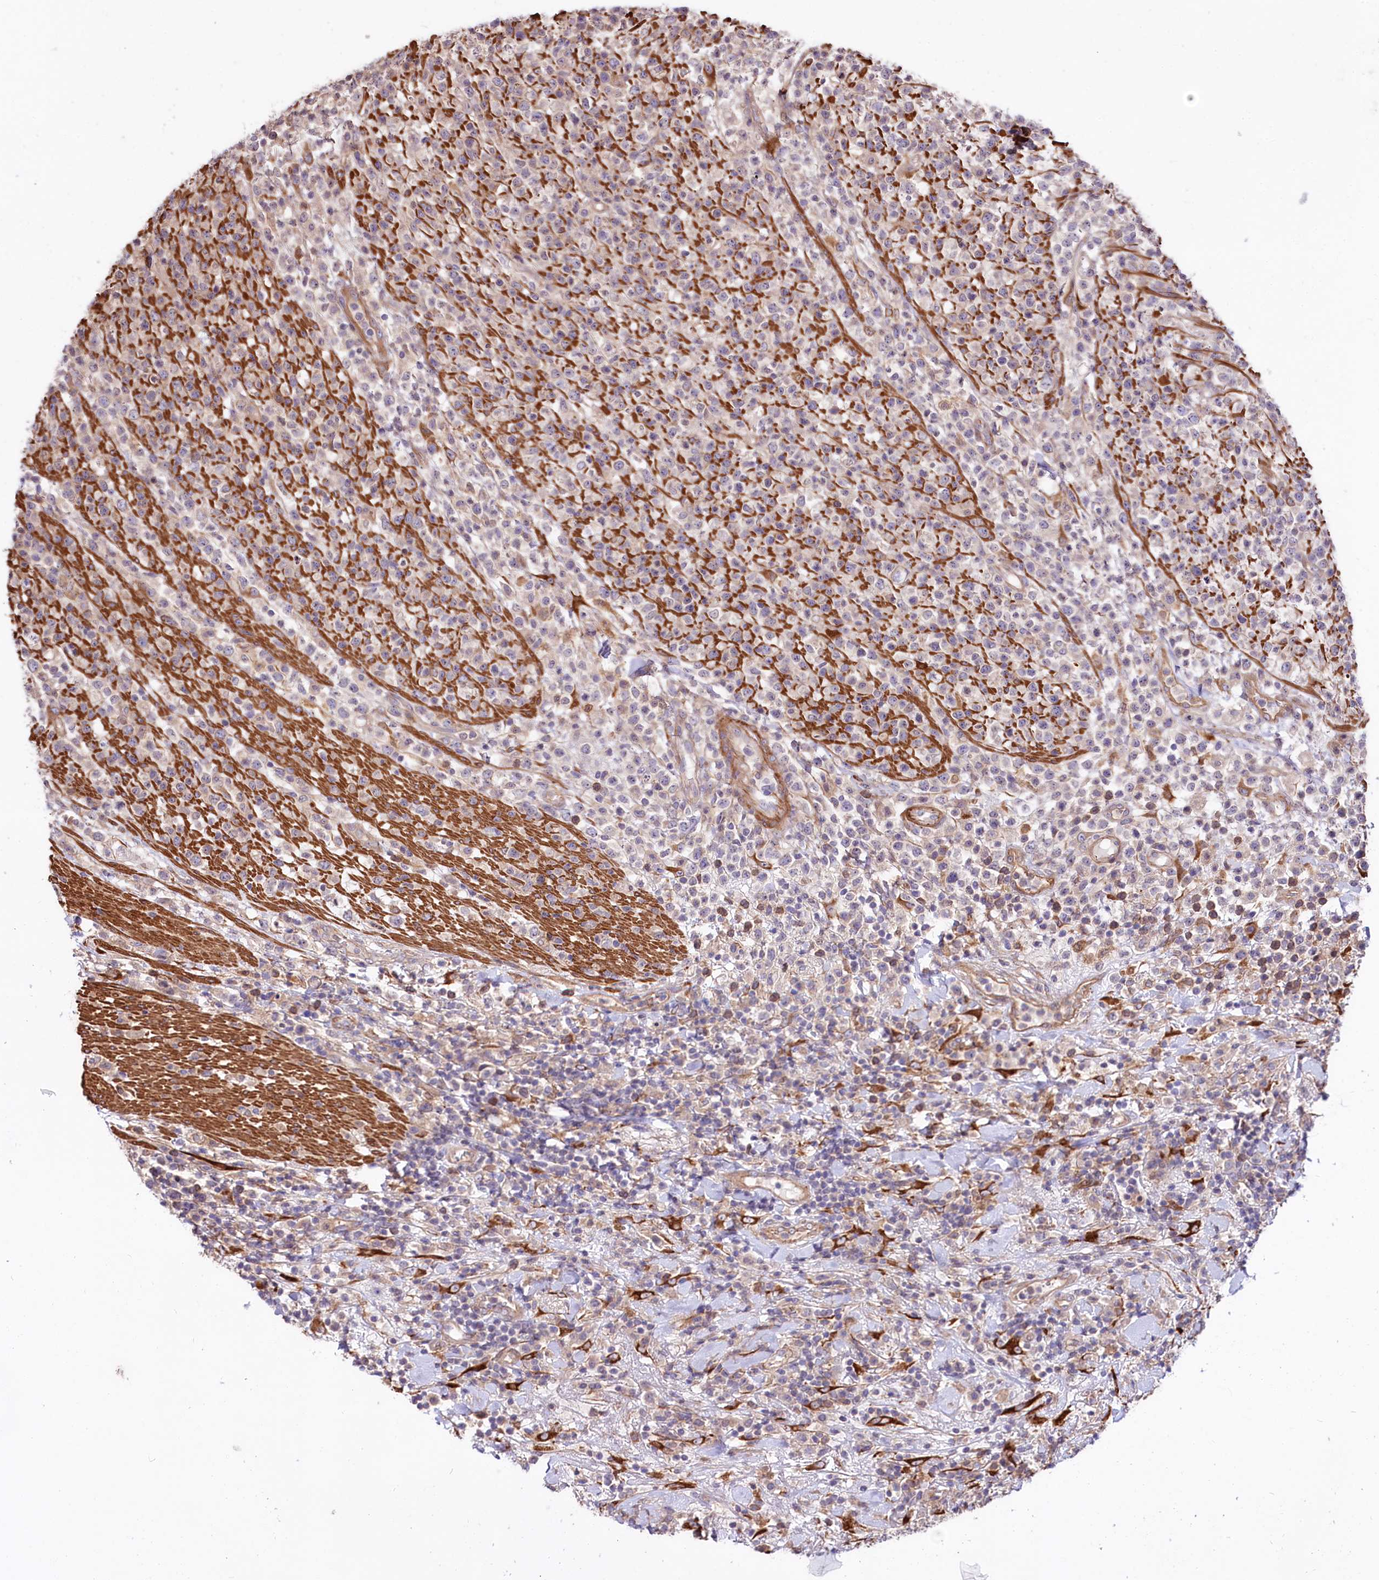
{"staining": {"intensity": "negative", "quantity": "none", "location": "none"}, "tissue": "lymphoma", "cell_type": "Tumor cells", "image_type": "cancer", "snomed": [{"axis": "morphology", "description": "Malignant lymphoma, non-Hodgkin's type, High grade"}, {"axis": "topography", "description": "Colon"}], "caption": "Tumor cells are negative for brown protein staining in high-grade malignant lymphoma, non-Hodgkin's type. (DAB immunohistochemistry with hematoxylin counter stain).", "gene": "FCHSD2", "patient": {"sex": "female", "age": 53}}